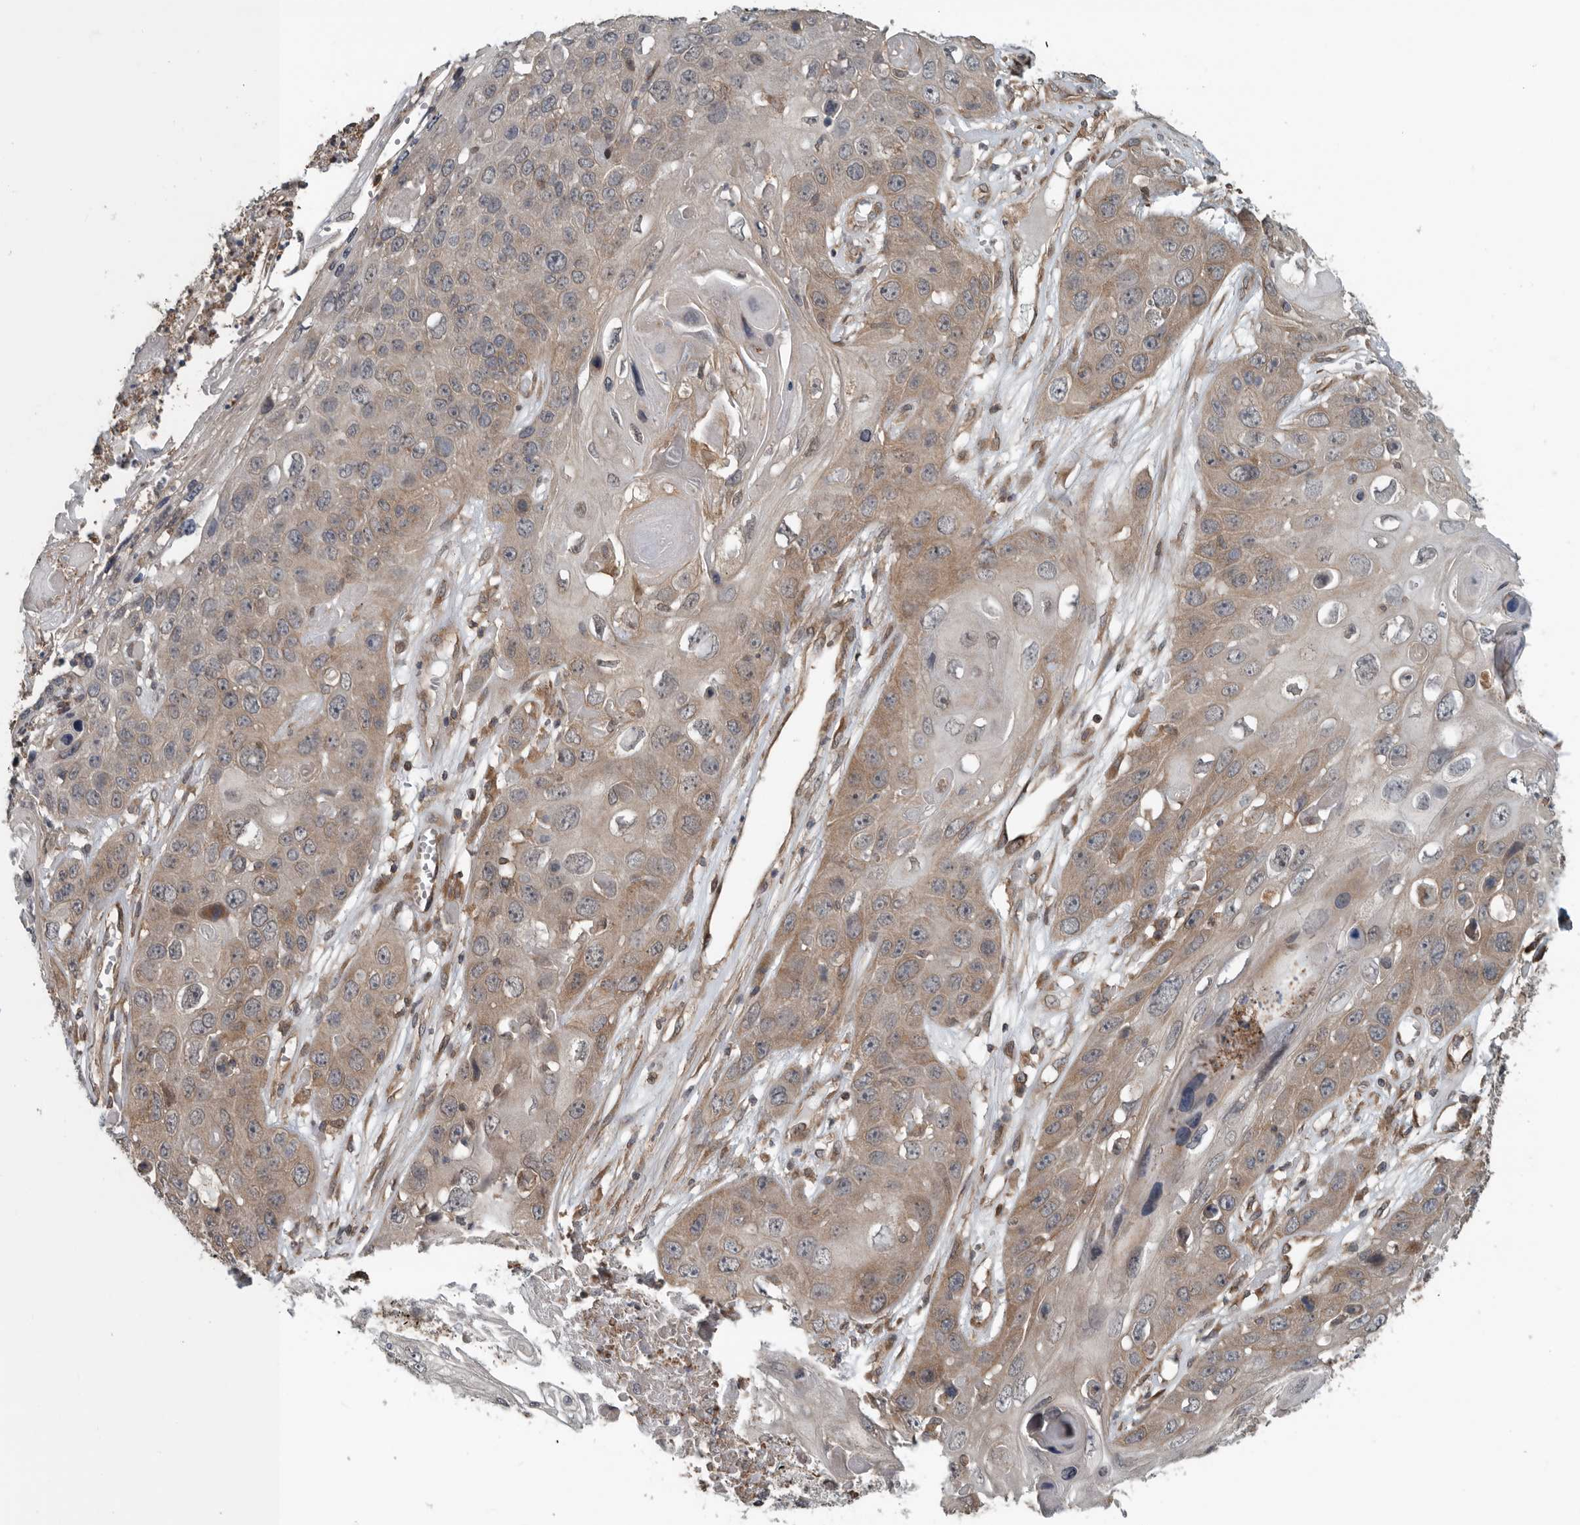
{"staining": {"intensity": "weak", "quantity": "25%-75%", "location": "cytoplasmic/membranous"}, "tissue": "skin cancer", "cell_type": "Tumor cells", "image_type": "cancer", "snomed": [{"axis": "morphology", "description": "Squamous cell carcinoma, NOS"}, {"axis": "topography", "description": "Skin"}], "caption": "Brown immunohistochemical staining in skin squamous cell carcinoma exhibits weak cytoplasmic/membranous positivity in approximately 25%-75% of tumor cells.", "gene": "AMFR", "patient": {"sex": "male", "age": 55}}